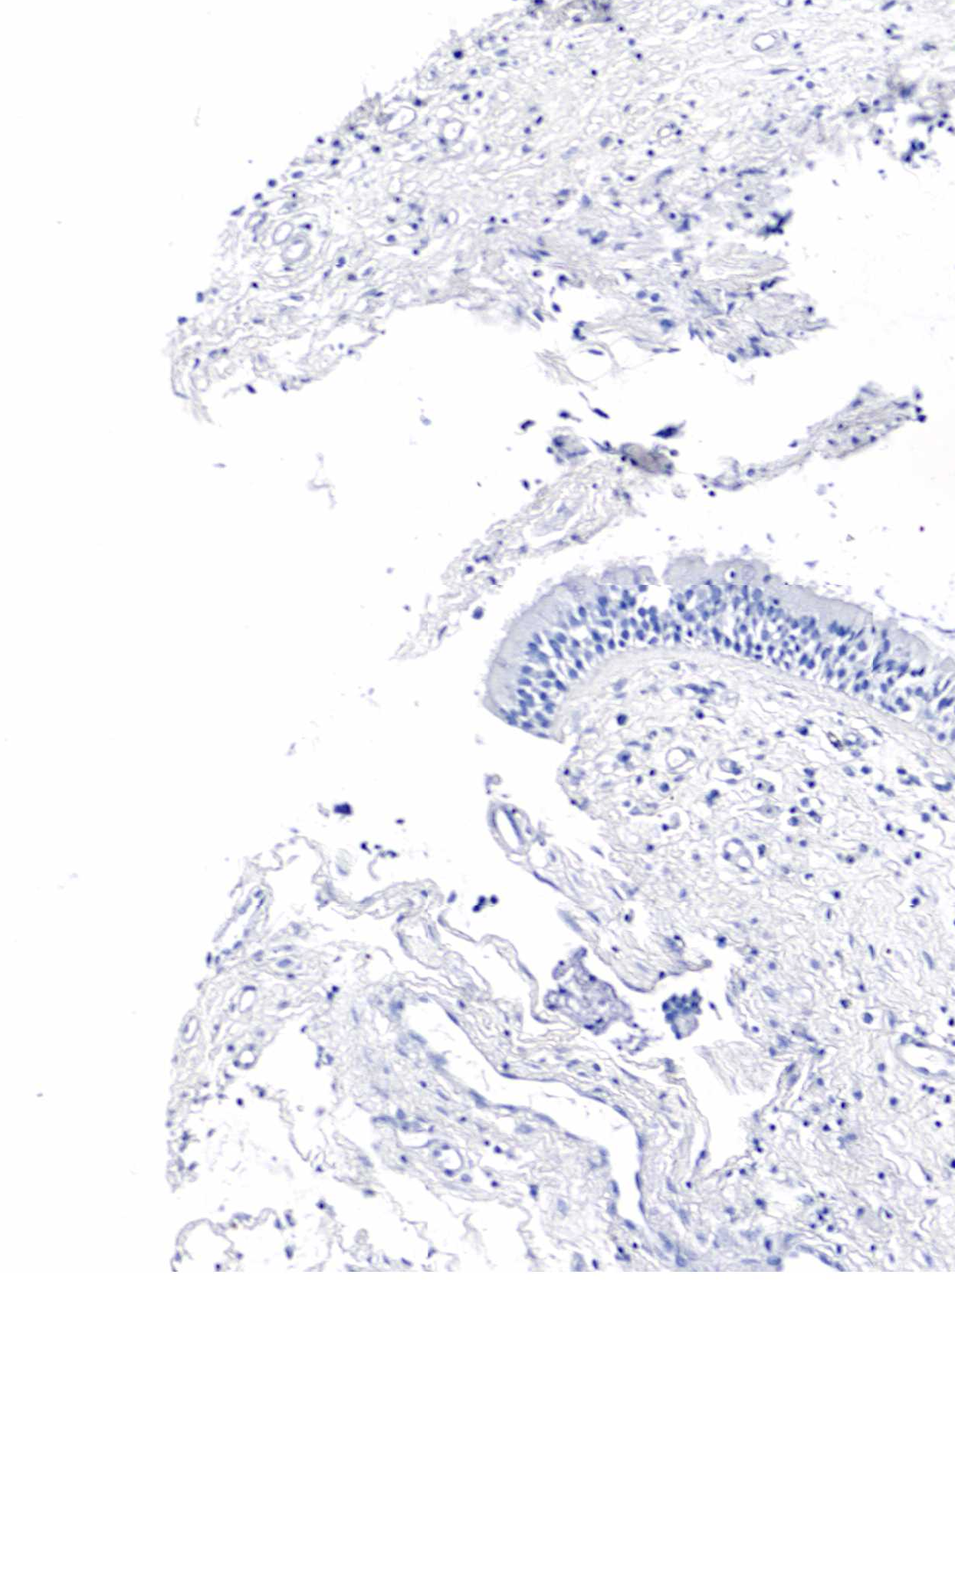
{"staining": {"intensity": "negative", "quantity": "none", "location": "none"}, "tissue": "nasopharynx", "cell_type": "Respiratory epithelial cells", "image_type": "normal", "snomed": [{"axis": "morphology", "description": "Normal tissue, NOS"}, {"axis": "topography", "description": "Nasopharynx"}], "caption": "High power microscopy micrograph of an IHC histopathology image of unremarkable nasopharynx, revealing no significant positivity in respiratory epithelial cells. (DAB (3,3'-diaminobenzidine) immunohistochemistry visualized using brightfield microscopy, high magnification).", "gene": "GAST", "patient": {"sex": "male", "age": 63}}